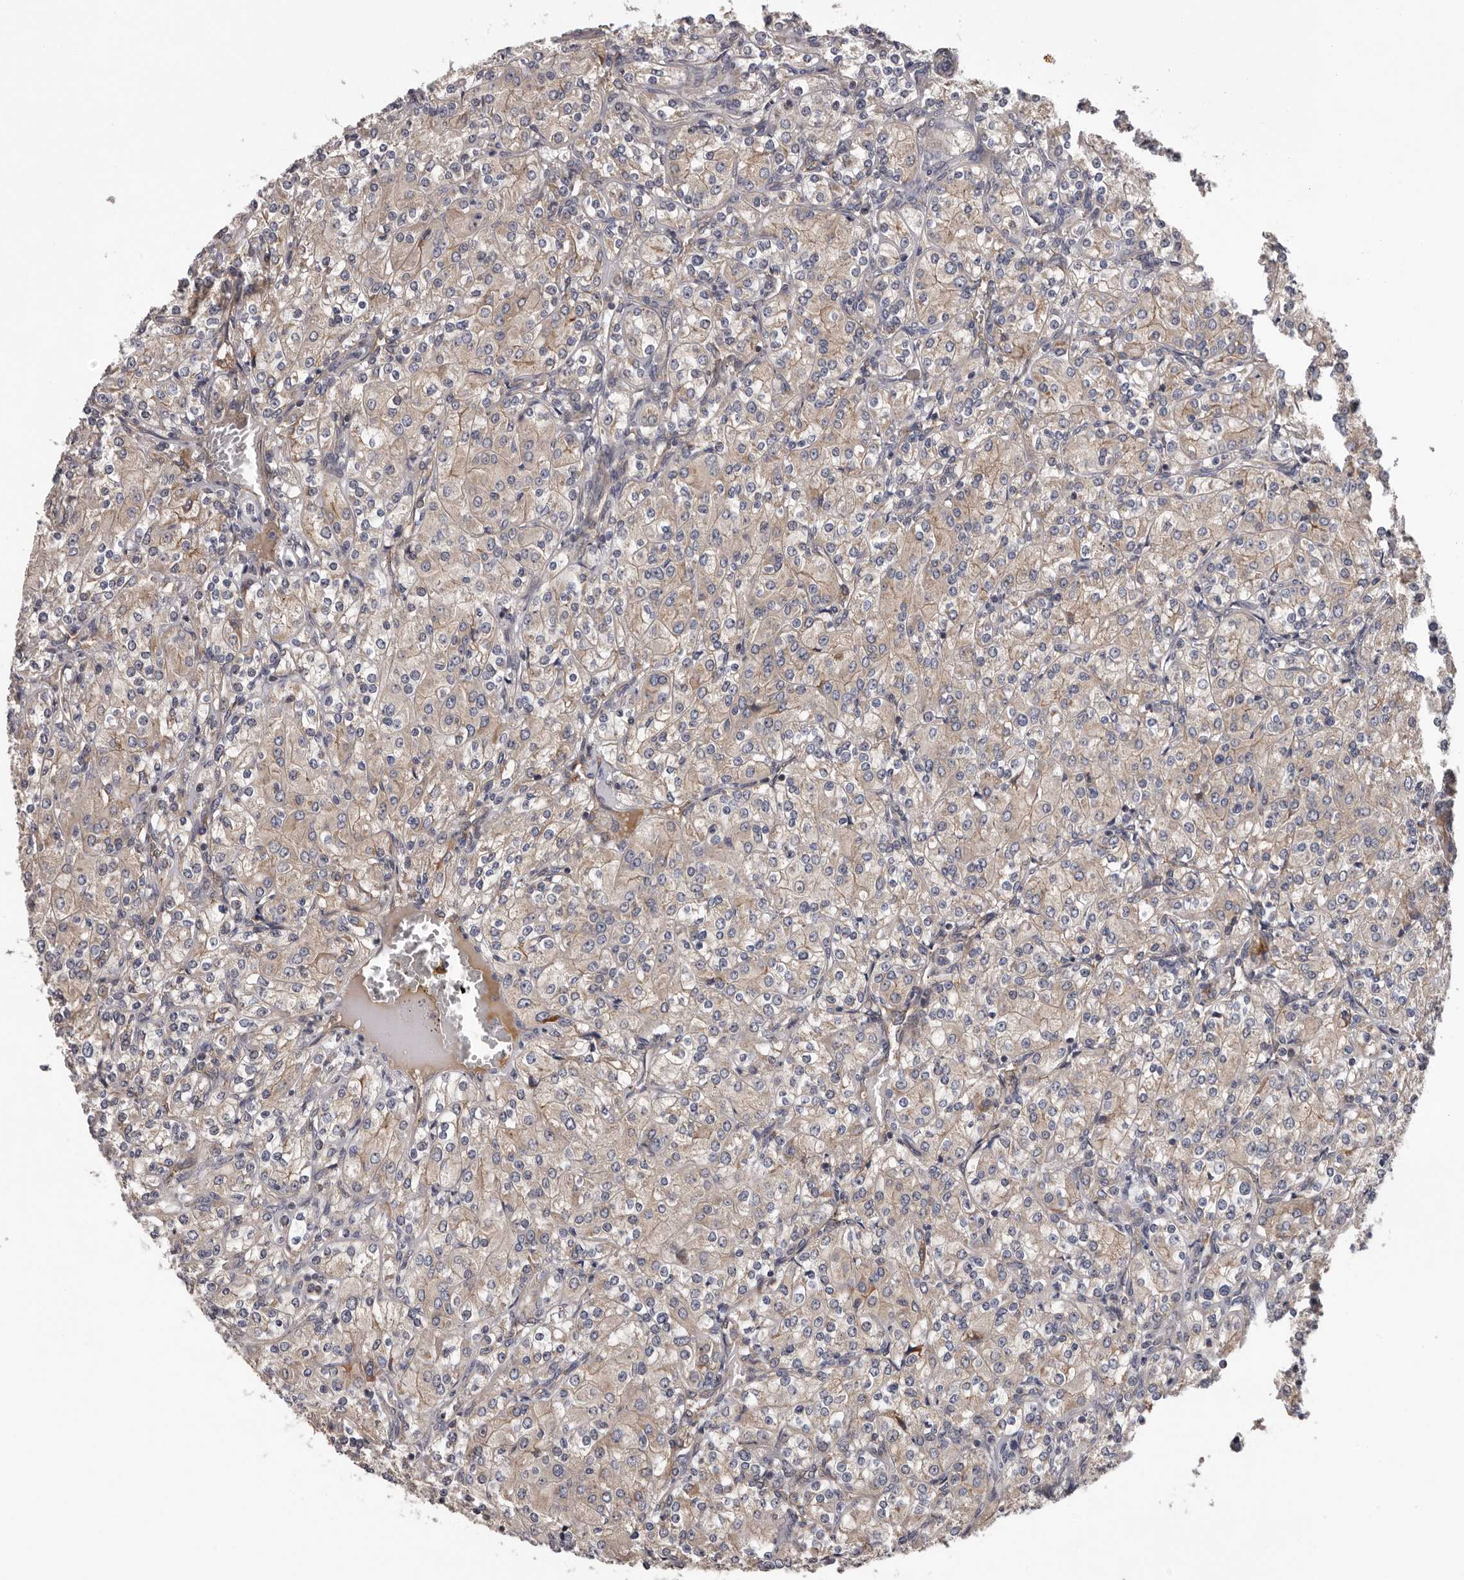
{"staining": {"intensity": "weak", "quantity": "25%-75%", "location": "cytoplasmic/membranous"}, "tissue": "renal cancer", "cell_type": "Tumor cells", "image_type": "cancer", "snomed": [{"axis": "morphology", "description": "Adenocarcinoma, NOS"}, {"axis": "topography", "description": "Kidney"}], "caption": "Immunohistochemical staining of human renal cancer (adenocarcinoma) exhibits low levels of weak cytoplasmic/membranous staining in approximately 25%-75% of tumor cells.", "gene": "VPS37A", "patient": {"sex": "male", "age": 77}}